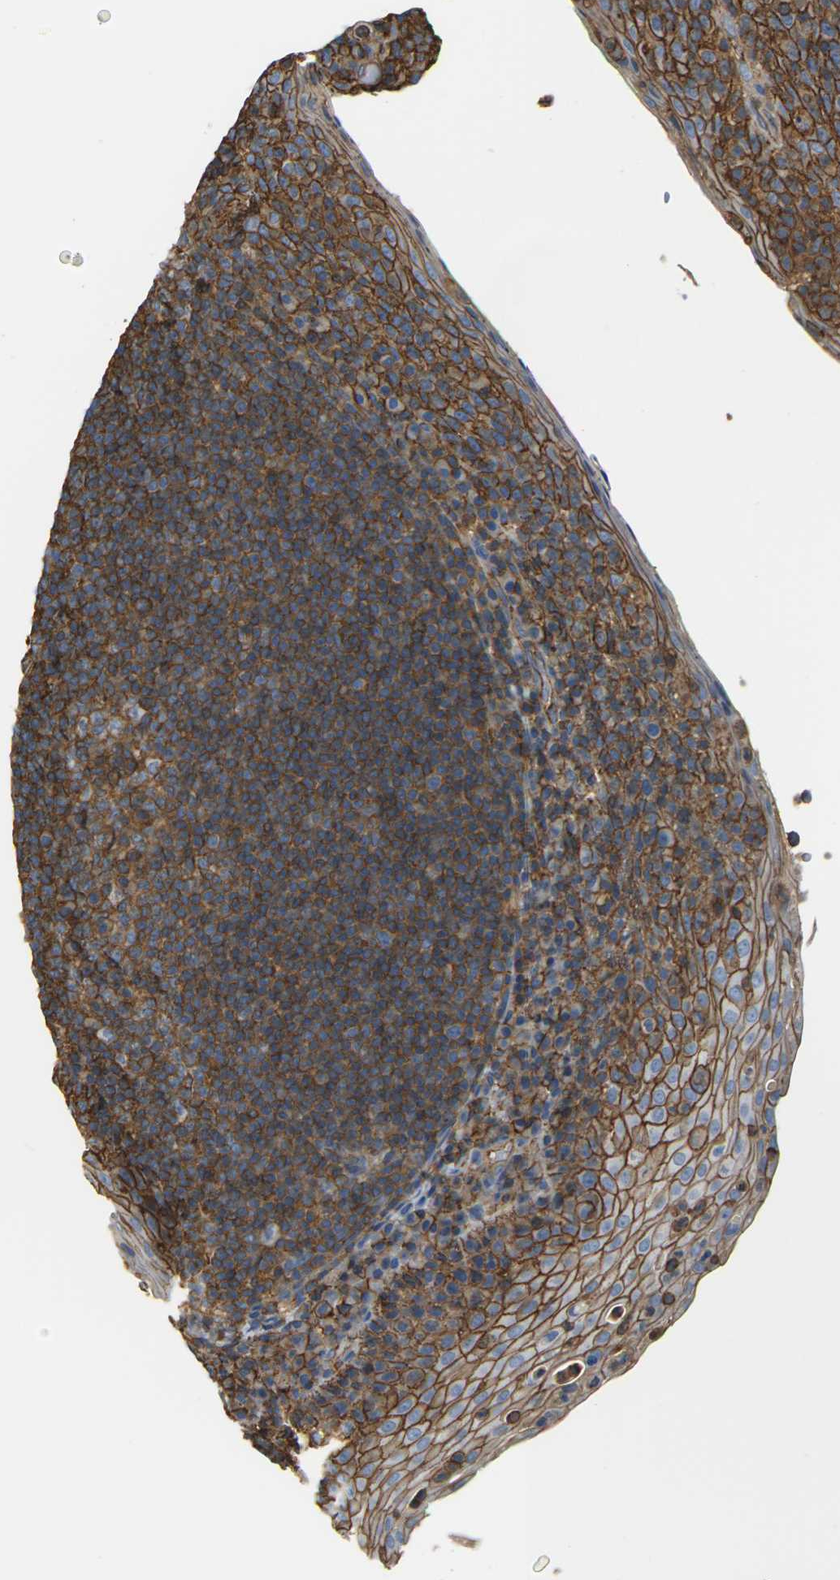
{"staining": {"intensity": "moderate", "quantity": ">75%", "location": "cytoplasmic/membranous"}, "tissue": "tonsil", "cell_type": "Germinal center cells", "image_type": "normal", "snomed": [{"axis": "morphology", "description": "Normal tissue, NOS"}, {"axis": "topography", "description": "Tonsil"}], "caption": "Protein analysis of unremarkable tonsil reveals moderate cytoplasmic/membranous staining in approximately >75% of germinal center cells. (DAB IHC, brown staining for protein, blue staining for nuclei).", "gene": "IQGAP1", "patient": {"sex": "male", "age": 17}}